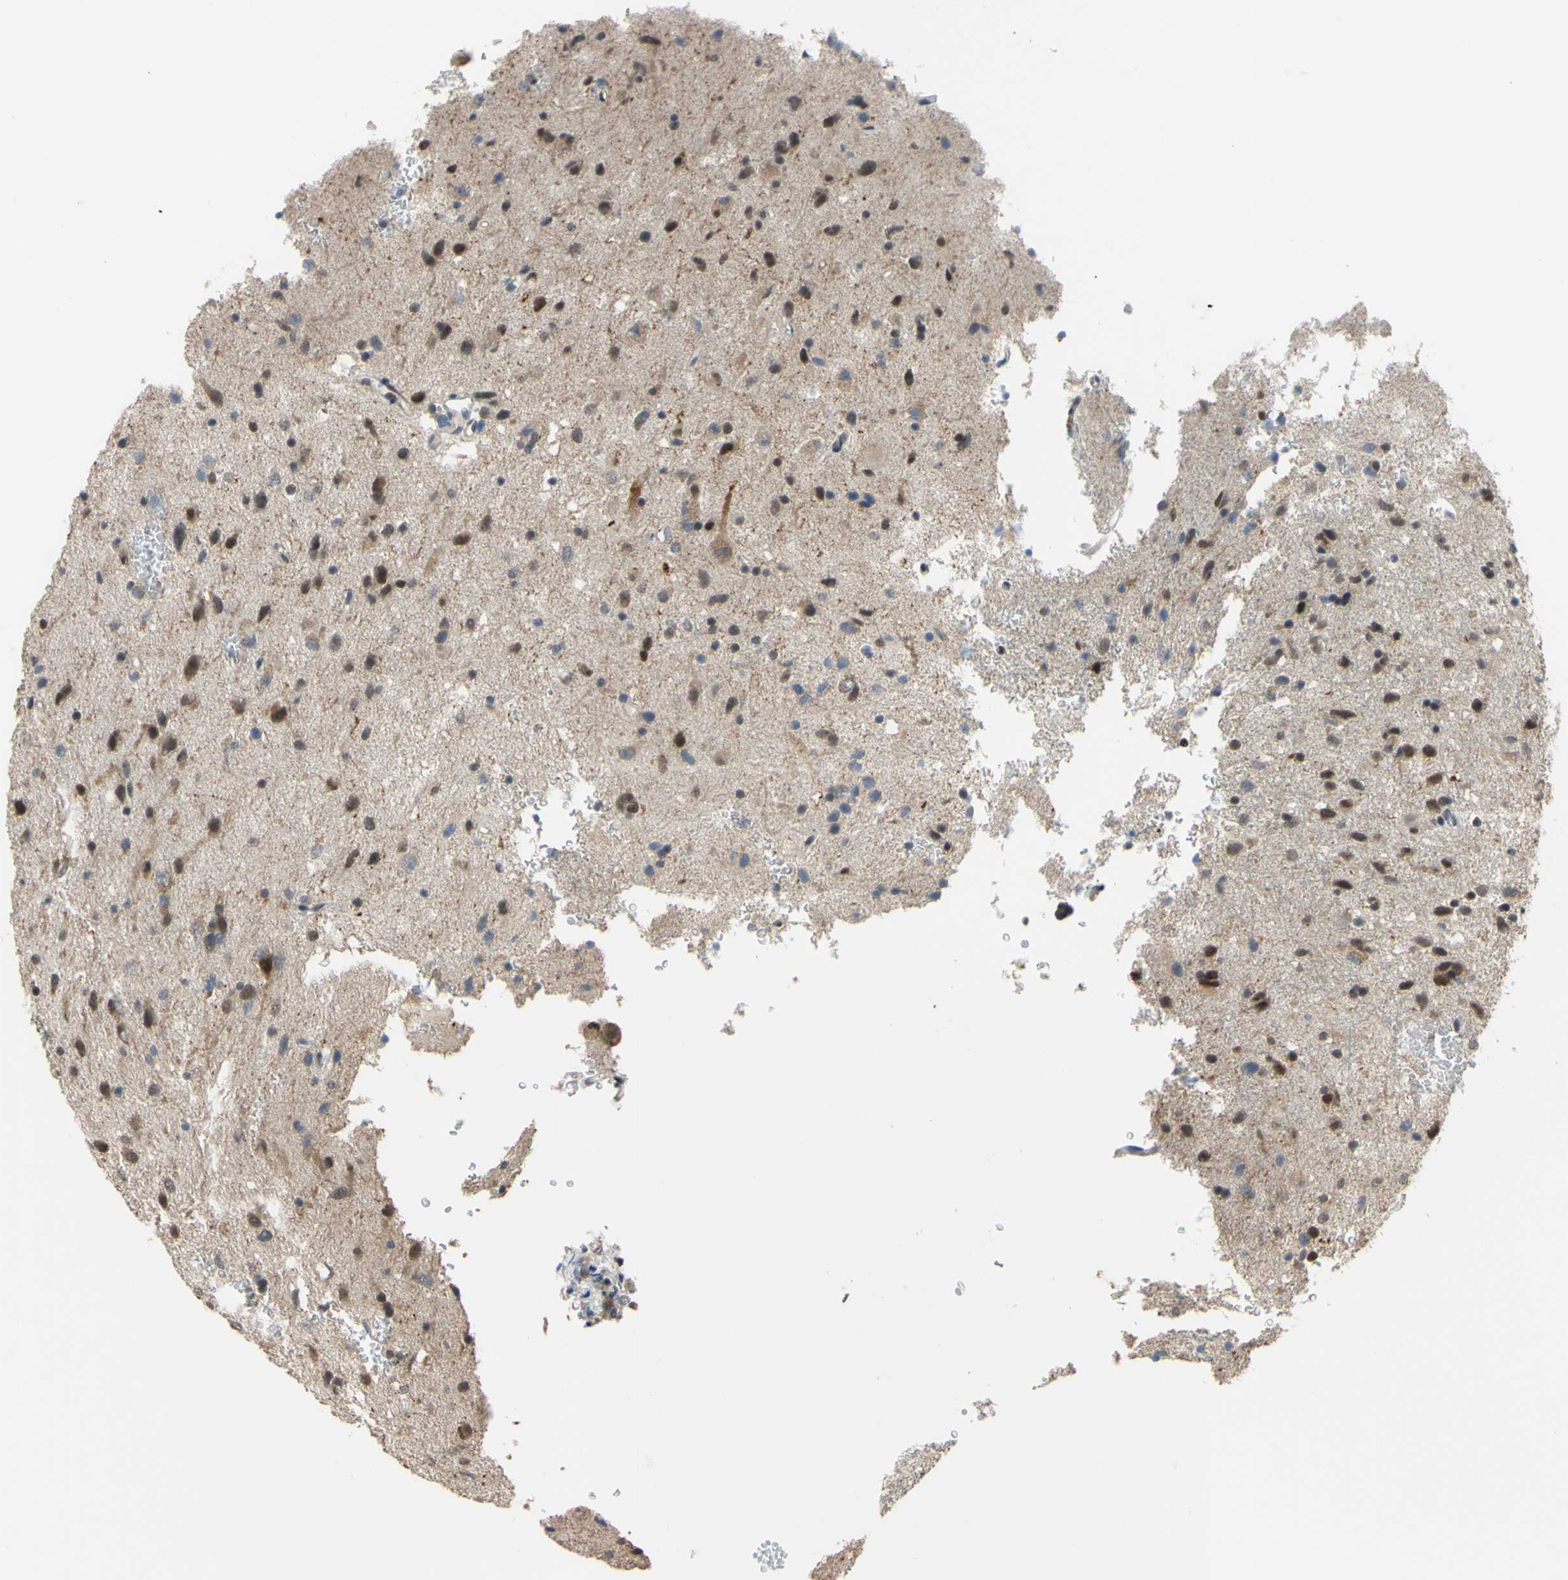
{"staining": {"intensity": "moderate", "quantity": ">75%", "location": "cytoplasmic/membranous,nuclear"}, "tissue": "glioma", "cell_type": "Tumor cells", "image_type": "cancer", "snomed": [{"axis": "morphology", "description": "Glioma, malignant, Low grade"}, {"axis": "topography", "description": "Brain"}], "caption": "High-magnification brightfield microscopy of malignant glioma (low-grade) stained with DAB (brown) and counterstained with hematoxylin (blue). tumor cells exhibit moderate cytoplasmic/membranous and nuclear staining is present in approximately>75% of cells.", "gene": "SP4", "patient": {"sex": "male", "age": 77}}